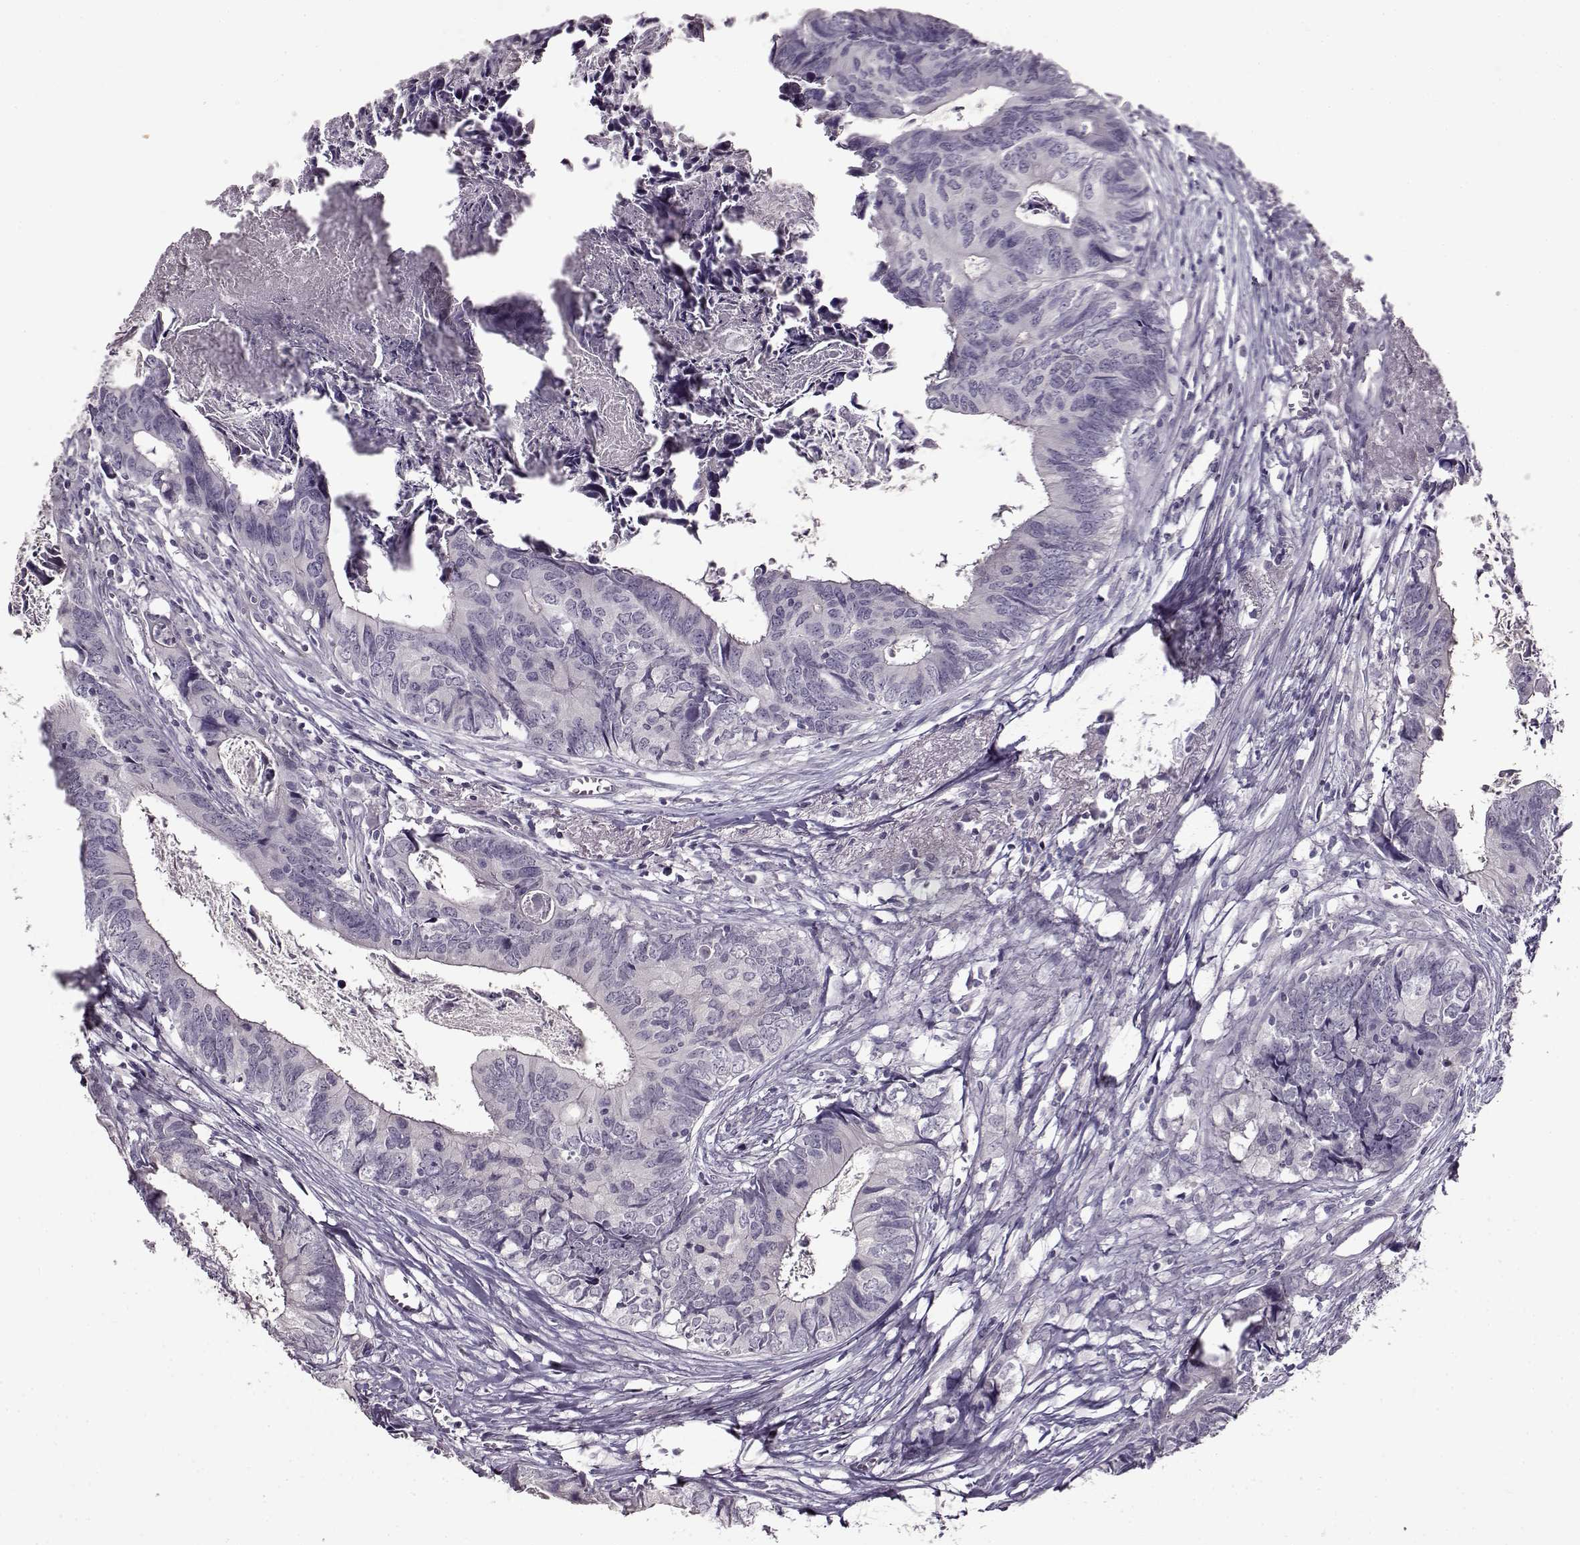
{"staining": {"intensity": "negative", "quantity": "none", "location": "none"}, "tissue": "colorectal cancer", "cell_type": "Tumor cells", "image_type": "cancer", "snomed": [{"axis": "morphology", "description": "Adenocarcinoma, NOS"}, {"axis": "topography", "description": "Colon"}], "caption": "High power microscopy image of an IHC image of adenocarcinoma (colorectal), revealing no significant positivity in tumor cells.", "gene": "FSHB", "patient": {"sex": "female", "age": 82}}